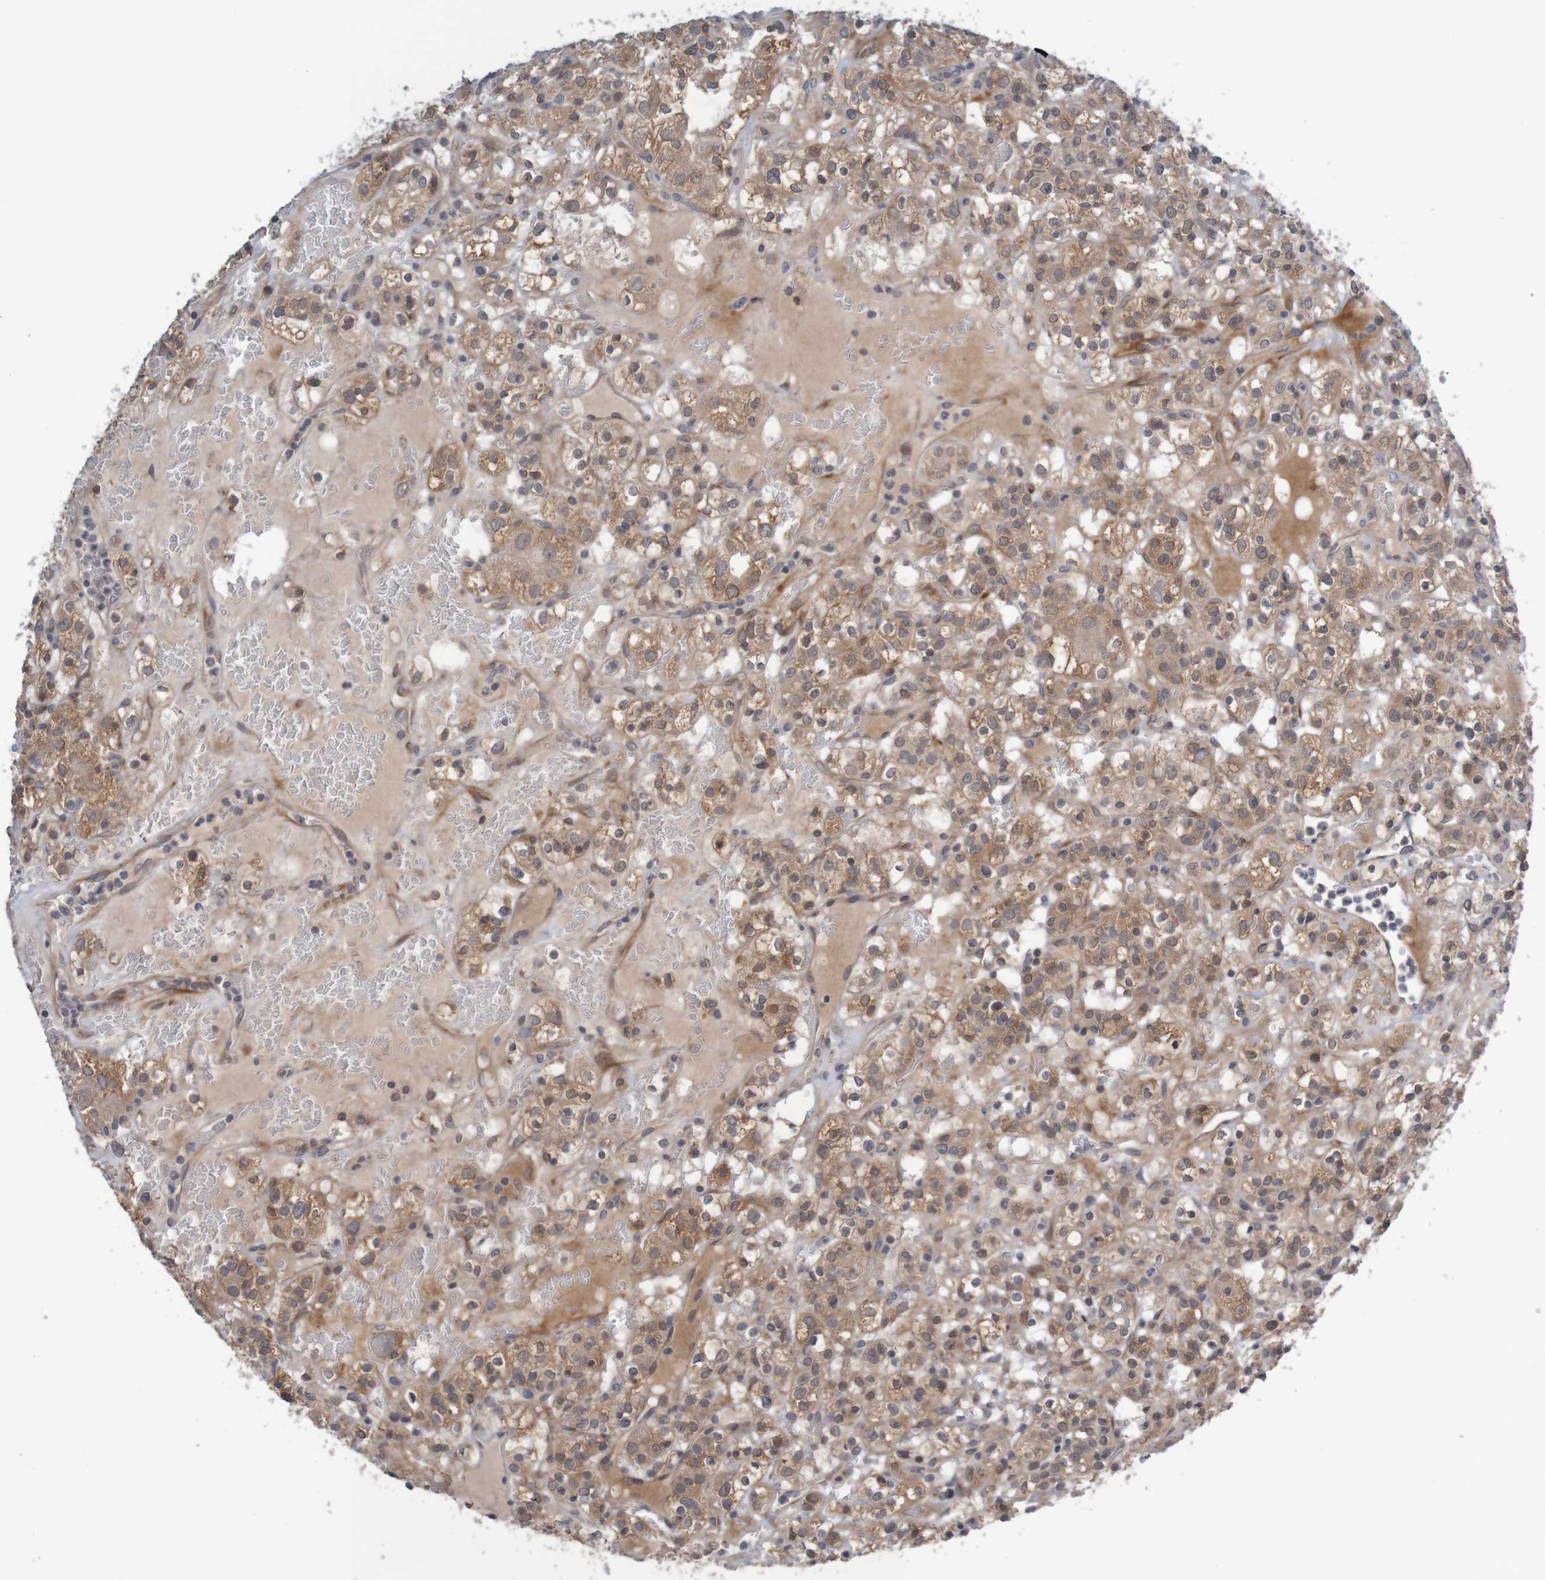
{"staining": {"intensity": "moderate", "quantity": ">75%", "location": "cytoplasmic/membranous"}, "tissue": "renal cancer", "cell_type": "Tumor cells", "image_type": "cancer", "snomed": [{"axis": "morphology", "description": "Normal tissue, NOS"}, {"axis": "morphology", "description": "Adenocarcinoma, NOS"}, {"axis": "topography", "description": "Kidney"}], "caption": "Protein analysis of adenocarcinoma (renal) tissue reveals moderate cytoplasmic/membranous staining in about >75% of tumor cells. (IHC, brightfield microscopy, high magnification).", "gene": "ANKK1", "patient": {"sex": "female", "age": 72}}